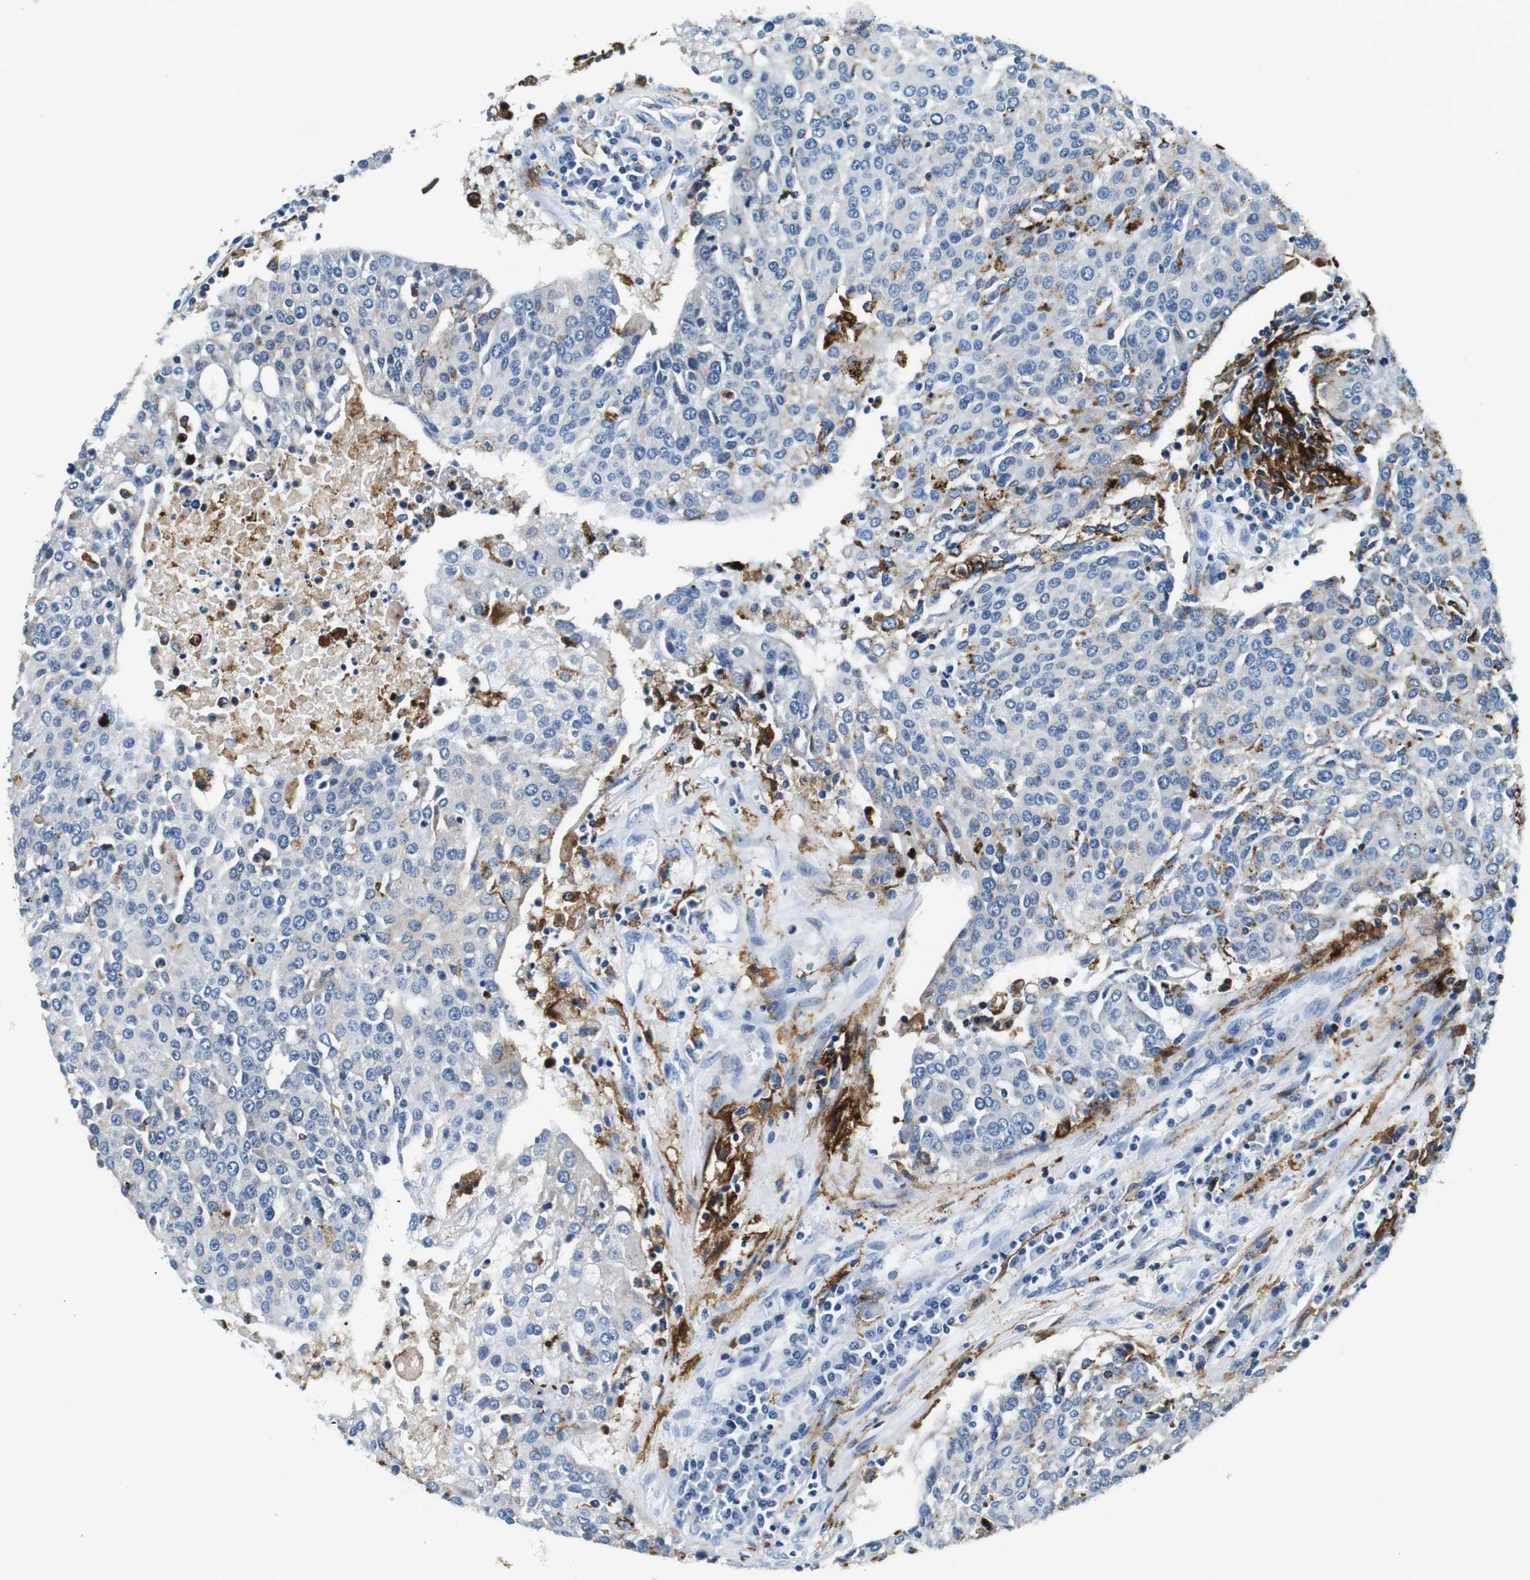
{"staining": {"intensity": "negative", "quantity": "none", "location": "none"}, "tissue": "urothelial cancer", "cell_type": "Tumor cells", "image_type": "cancer", "snomed": [{"axis": "morphology", "description": "Urothelial carcinoma, High grade"}, {"axis": "topography", "description": "Urinary bladder"}], "caption": "A micrograph of urothelial cancer stained for a protein demonstrates no brown staining in tumor cells.", "gene": "HLA-DRB1", "patient": {"sex": "female", "age": 85}}